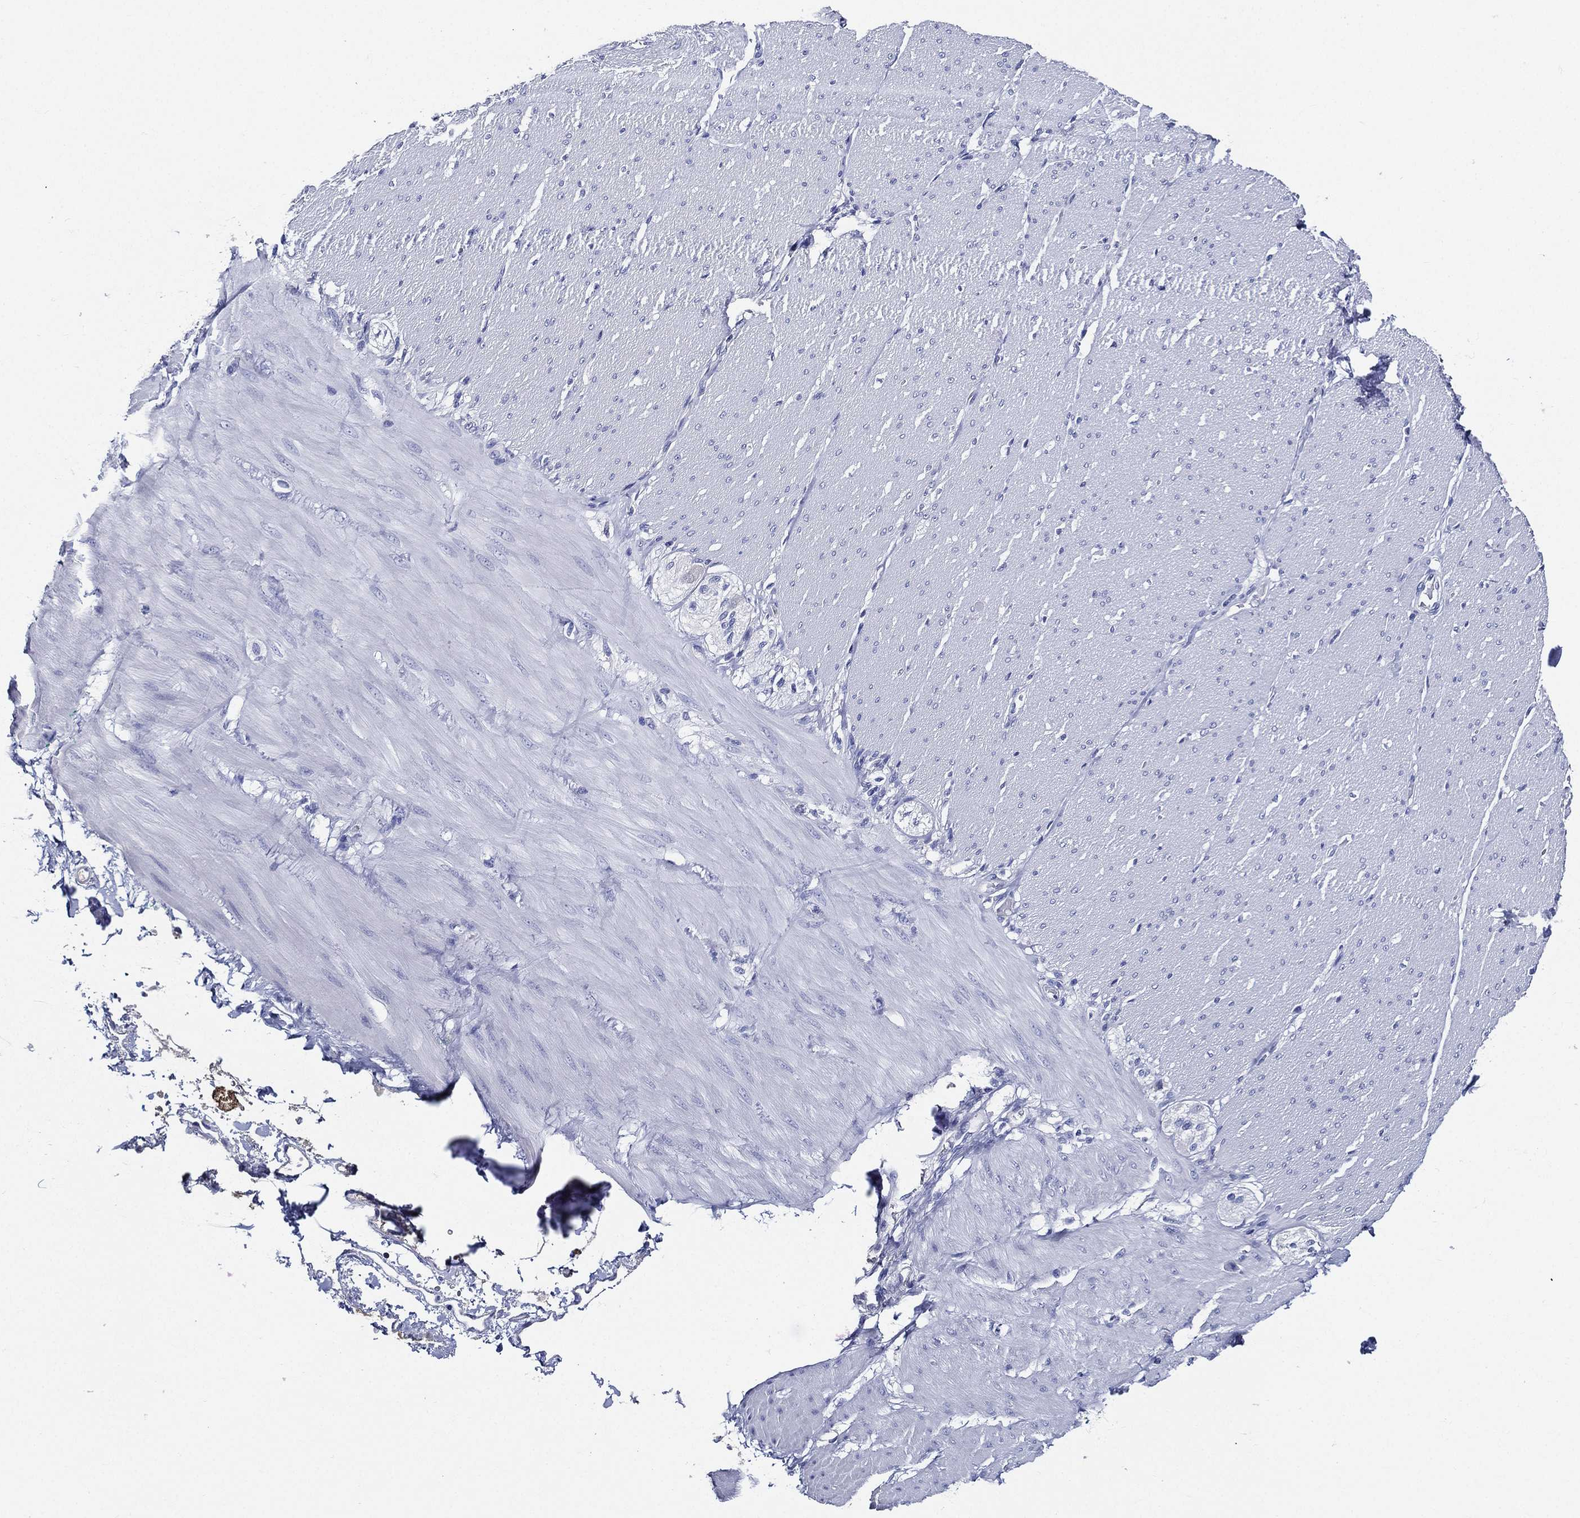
{"staining": {"intensity": "negative", "quantity": "none", "location": "none"}, "tissue": "adipose tissue", "cell_type": "Adipocytes", "image_type": "normal", "snomed": [{"axis": "morphology", "description": "Normal tissue, NOS"}, {"axis": "topography", "description": "Smooth muscle"}, {"axis": "topography", "description": "Duodenum"}, {"axis": "topography", "description": "Peripheral nerve tissue"}], "caption": "Immunohistochemistry of normal human adipose tissue exhibits no staining in adipocytes. (DAB IHC with hematoxylin counter stain).", "gene": "NEDD9", "patient": {"sex": "female", "age": 61}}